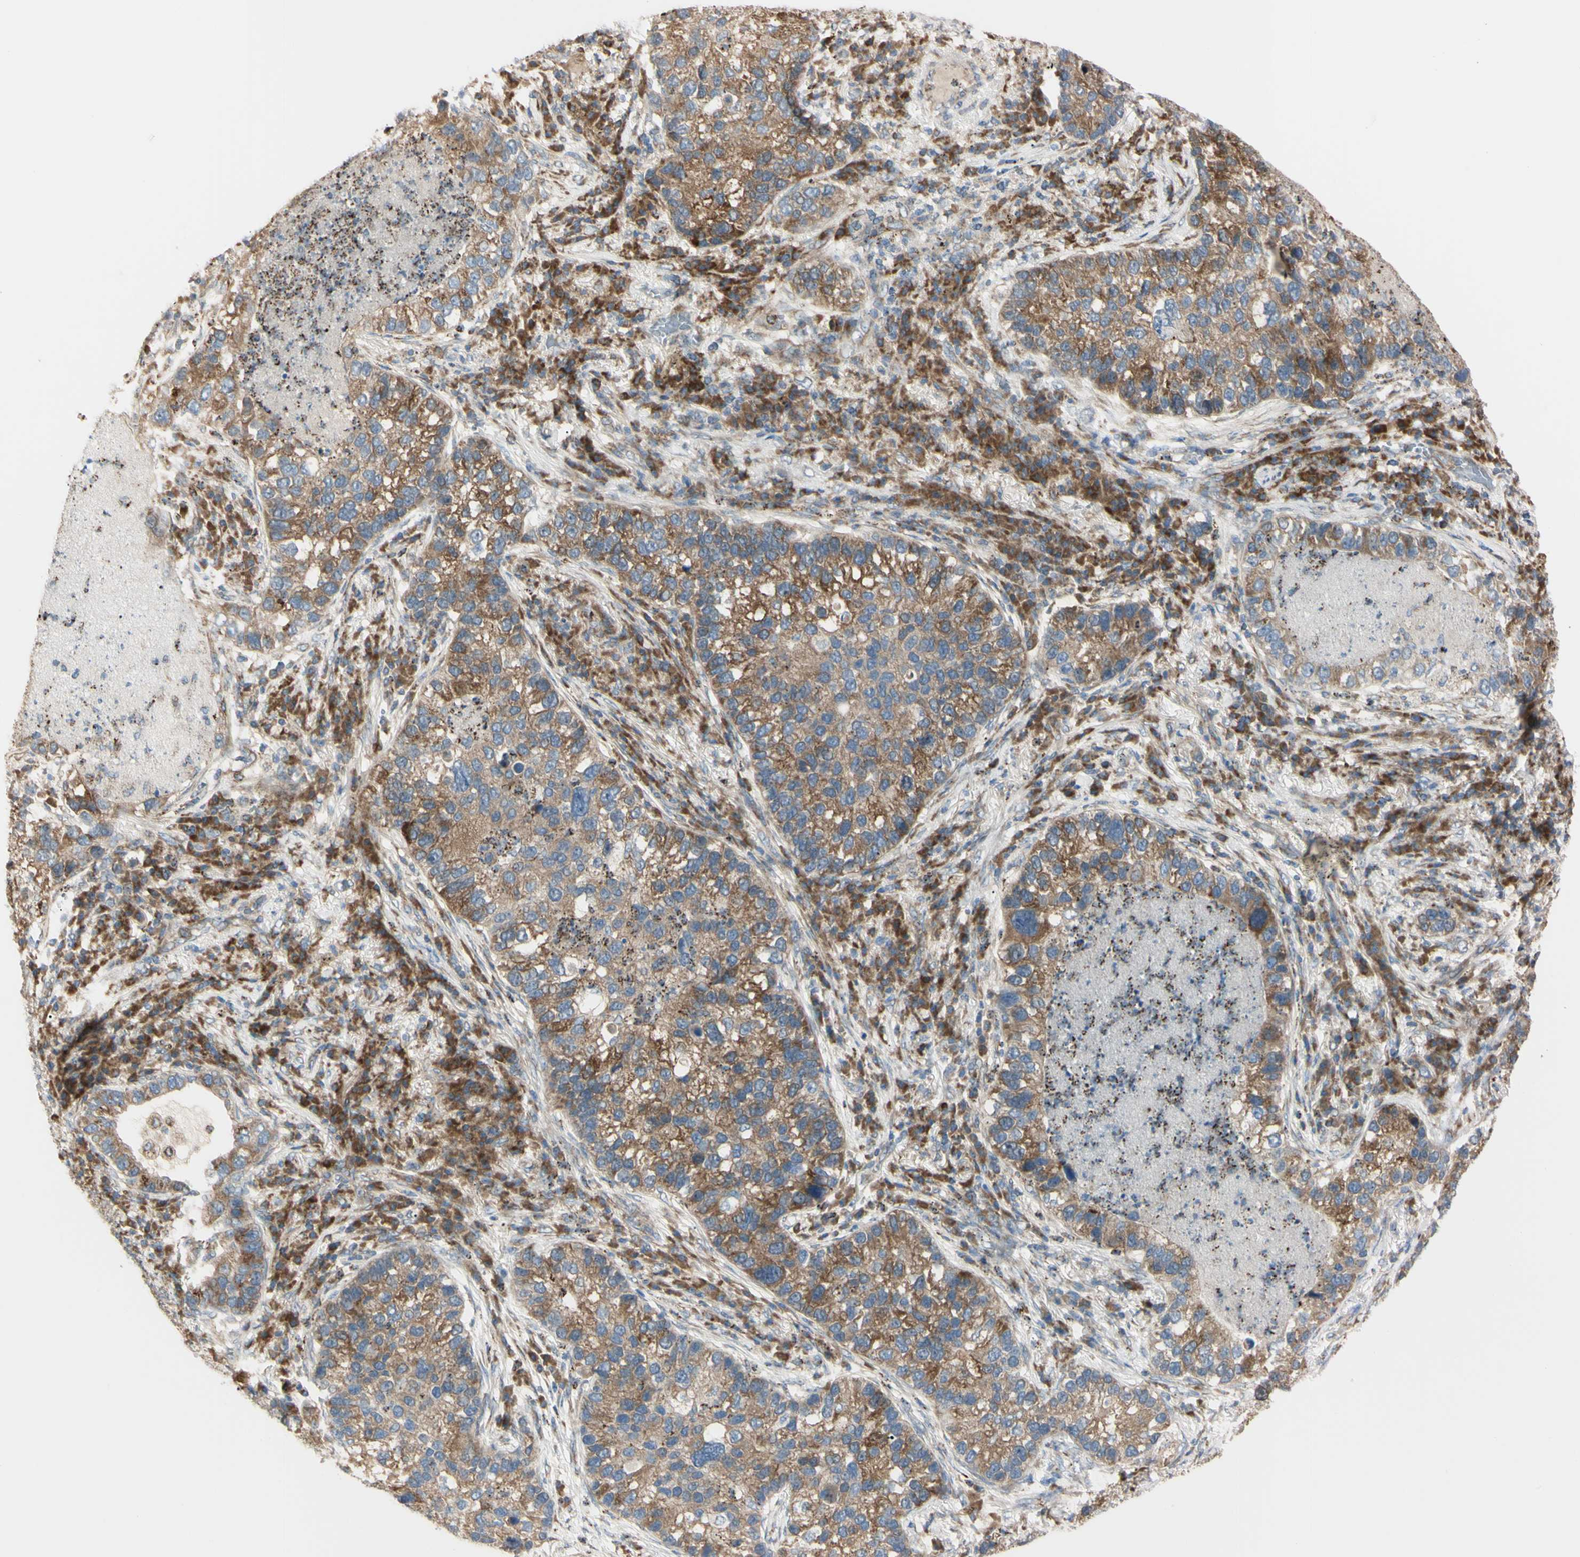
{"staining": {"intensity": "moderate", "quantity": ">75%", "location": "cytoplasmic/membranous"}, "tissue": "lung cancer", "cell_type": "Tumor cells", "image_type": "cancer", "snomed": [{"axis": "morphology", "description": "Normal tissue, NOS"}, {"axis": "morphology", "description": "Adenocarcinoma, NOS"}, {"axis": "topography", "description": "Bronchus"}, {"axis": "topography", "description": "Lung"}], "caption": "This photomicrograph shows immunohistochemistry staining of human lung cancer (adenocarcinoma), with medium moderate cytoplasmic/membranous expression in approximately >75% of tumor cells.", "gene": "EIF5A", "patient": {"sex": "male", "age": 54}}